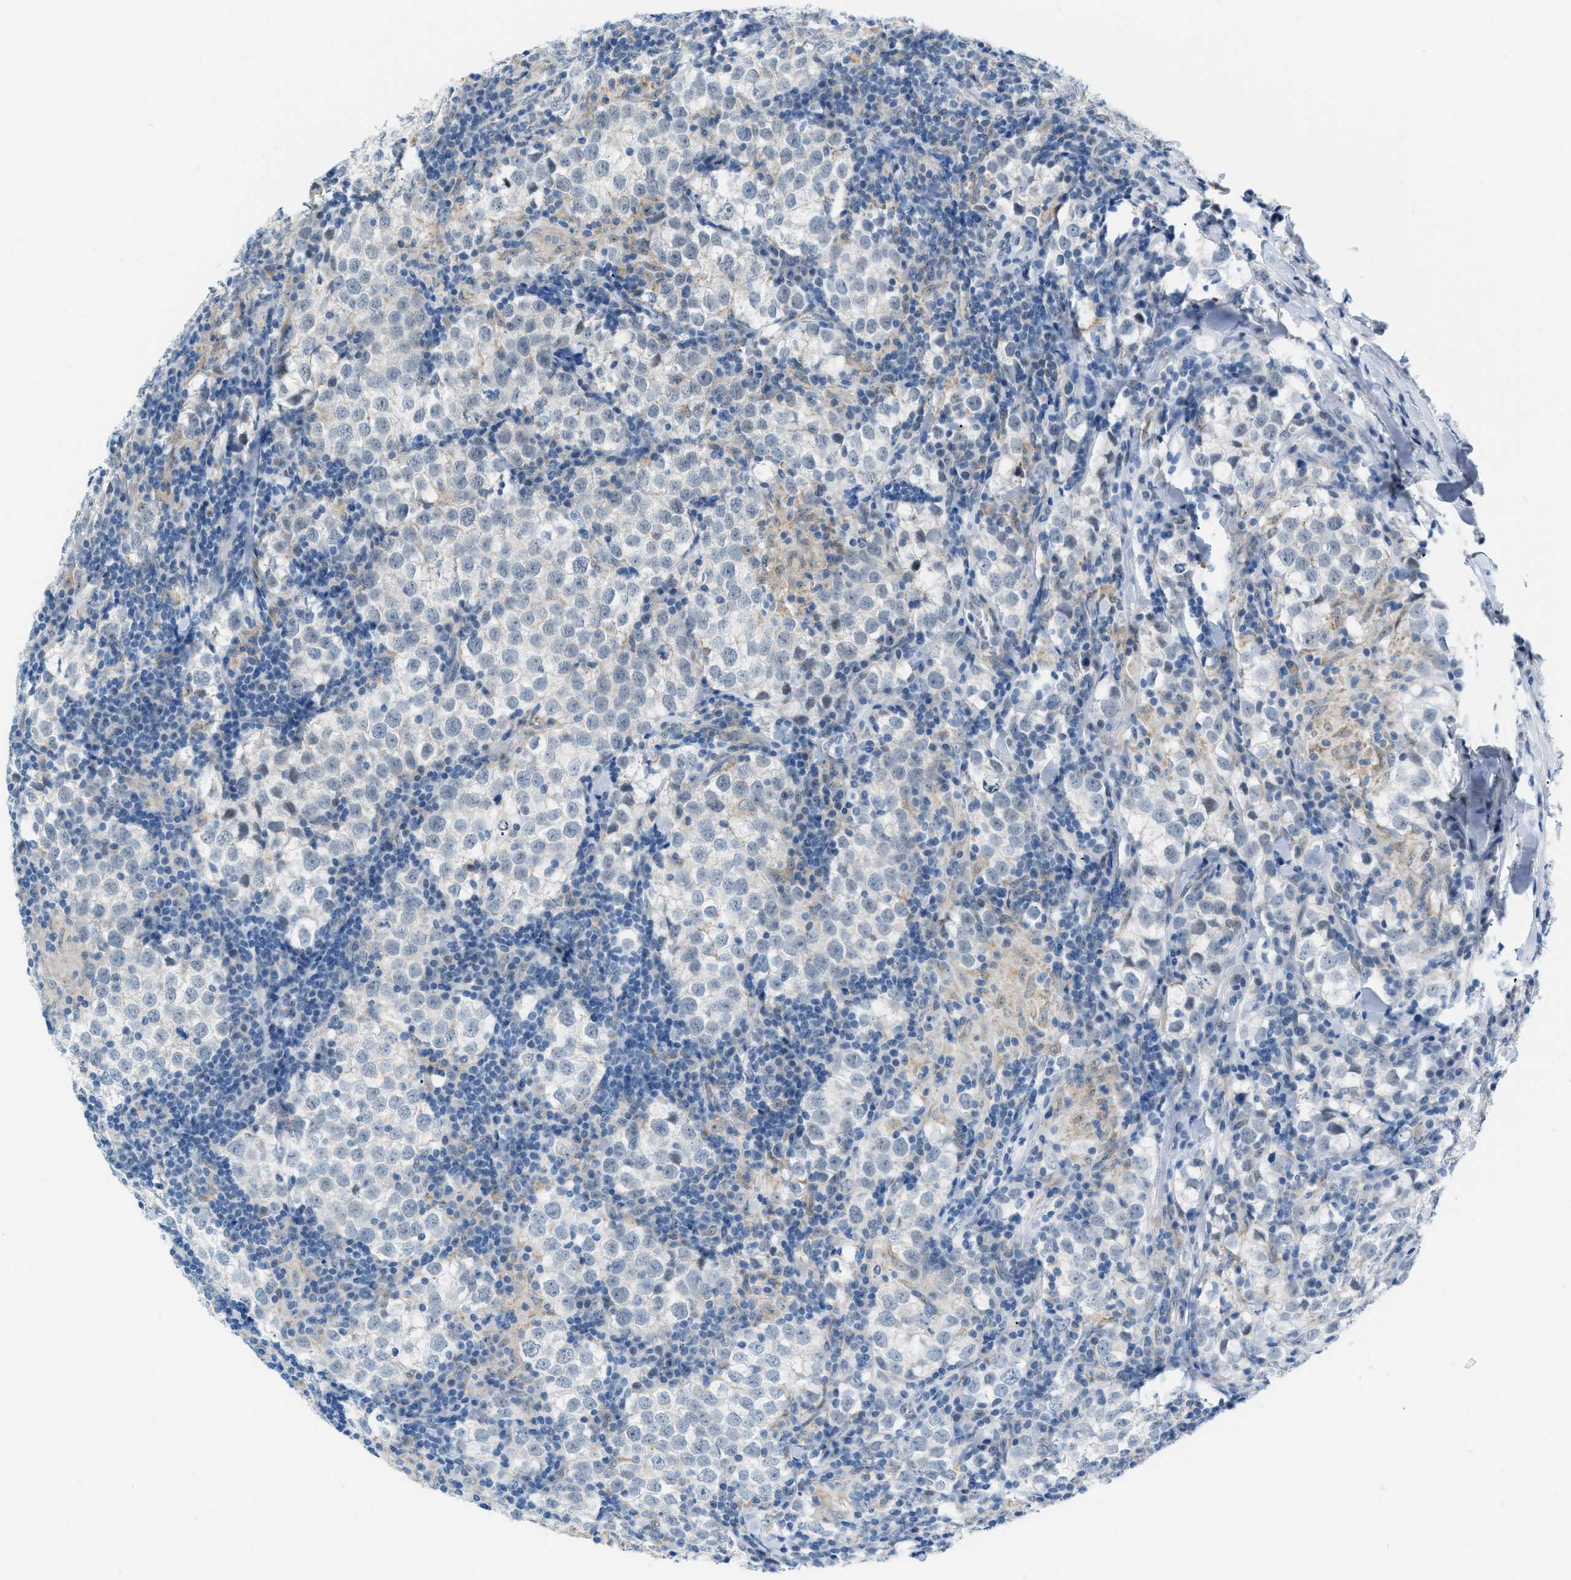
{"staining": {"intensity": "negative", "quantity": "none", "location": "none"}, "tissue": "testis cancer", "cell_type": "Tumor cells", "image_type": "cancer", "snomed": [{"axis": "morphology", "description": "Seminoma, NOS"}, {"axis": "morphology", "description": "Carcinoma, Embryonal, NOS"}, {"axis": "topography", "description": "Testis"}], "caption": "Tumor cells are negative for protein expression in human testis cancer (embryonal carcinoma).", "gene": "PHRF1", "patient": {"sex": "male", "age": 36}}